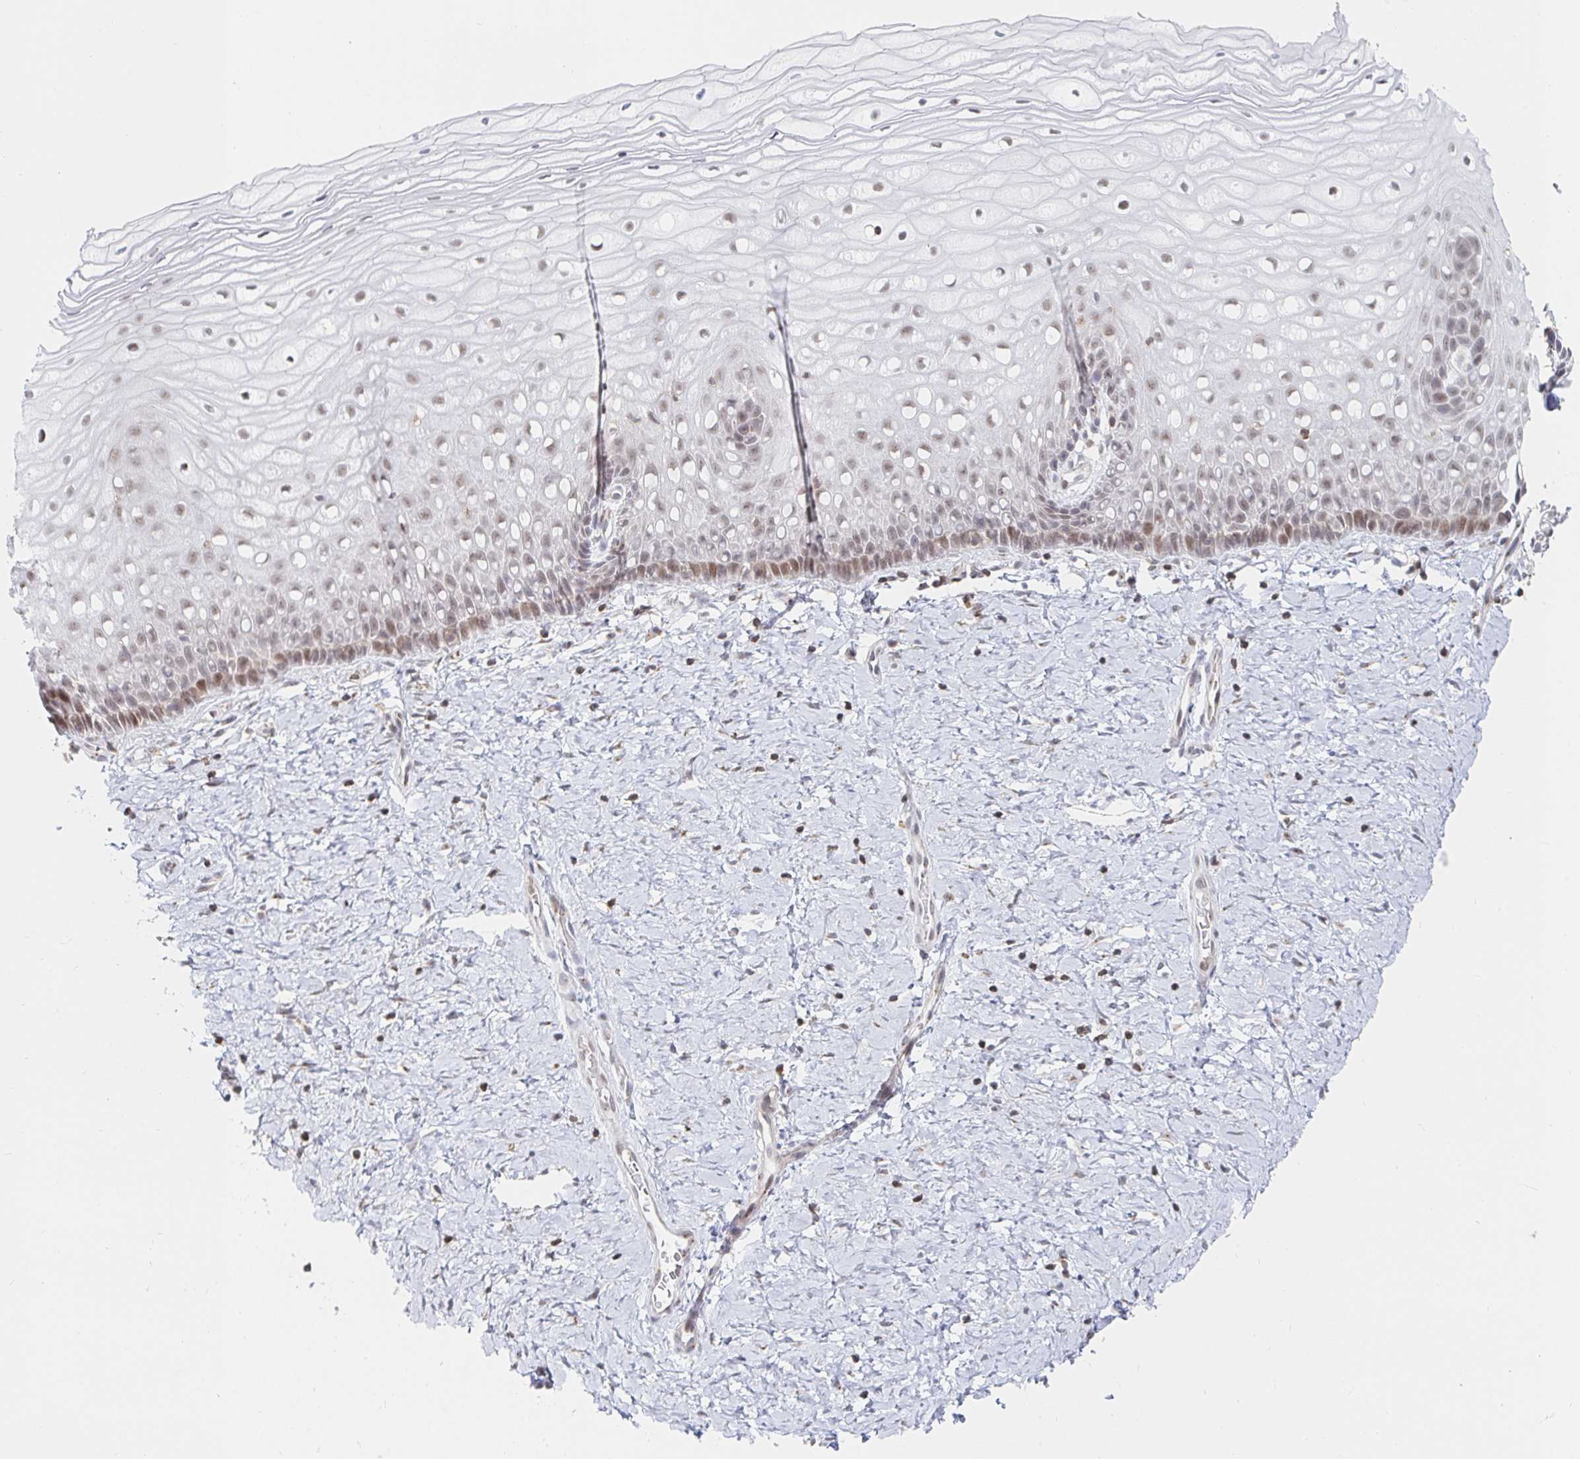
{"staining": {"intensity": "moderate", "quantity": ">75%", "location": "nuclear"}, "tissue": "cervix", "cell_type": "Glandular cells", "image_type": "normal", "snomed": [{"axis": "morphology", "description": "Normal tissue, NOS"}, {"axis": "topography", "description": "Cervix"}], "caption": "Glandular cells exhibit medium levels of moderate nuclear staining in approximately >75% of cells in normal cervix.", "gene": "CHD2", "patient": {"sex": "female", "age": 37}}